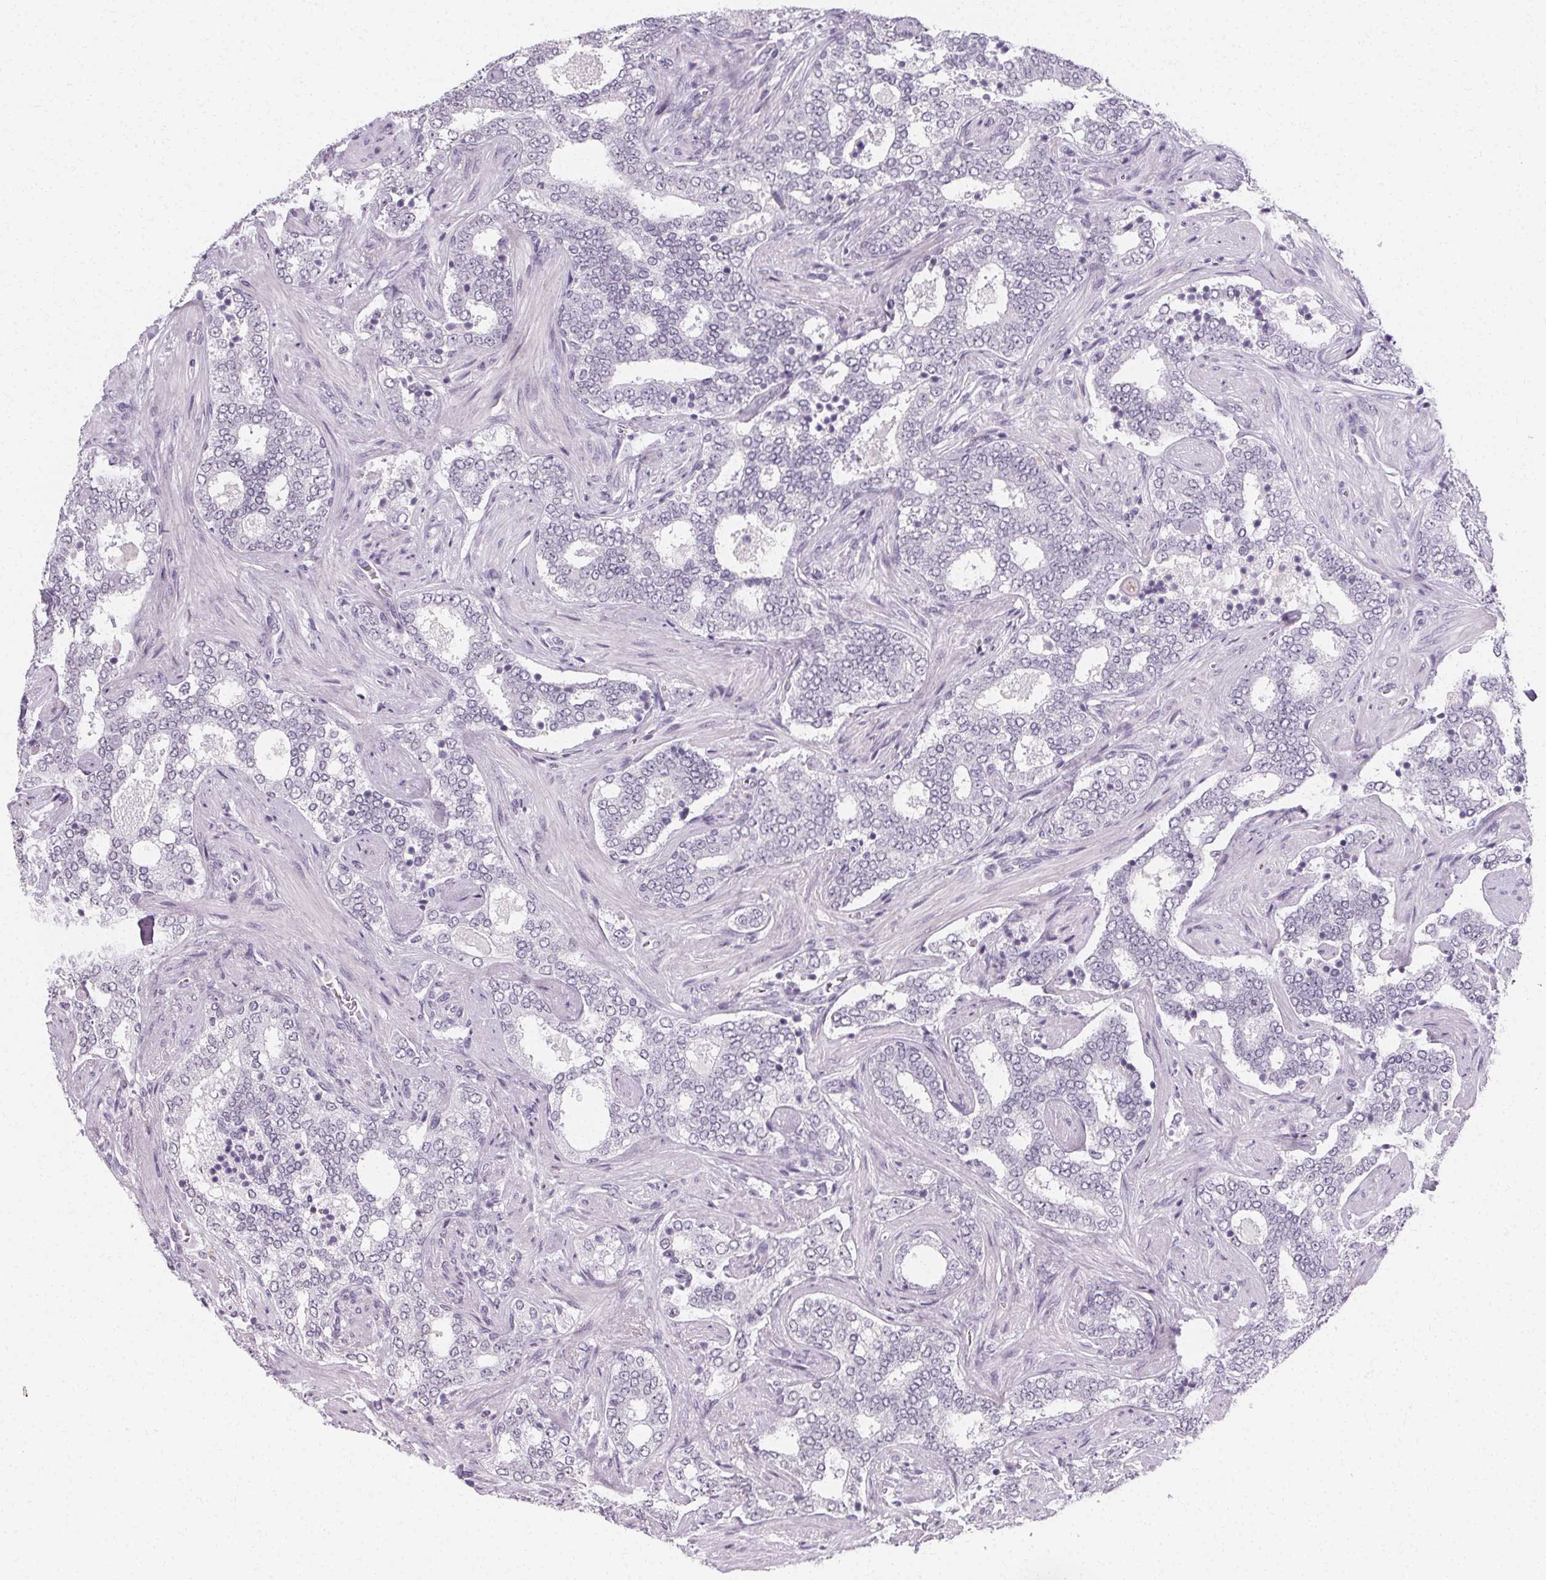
{"staining": {"intensity": "negative", "quantity": "none", "location": "none"}, "tissue": "prostate cancer", "cell_type": "Tumor cells", "image_type": "cancer", "snomed": [{"axis": "morphology", "description": "Adenocarcinoma, High grade"}, {"axis": "topography", "description": "Prostate"}], "caption": "High power microscopy image of an immunohistochemistry photomicrograph of prostate cancer (adenocarcinoma (high-grade)), revealing no significant expression in tumor cells.", "gene": "SYNPR", "patient": {"sex": "male", "age": 60}}